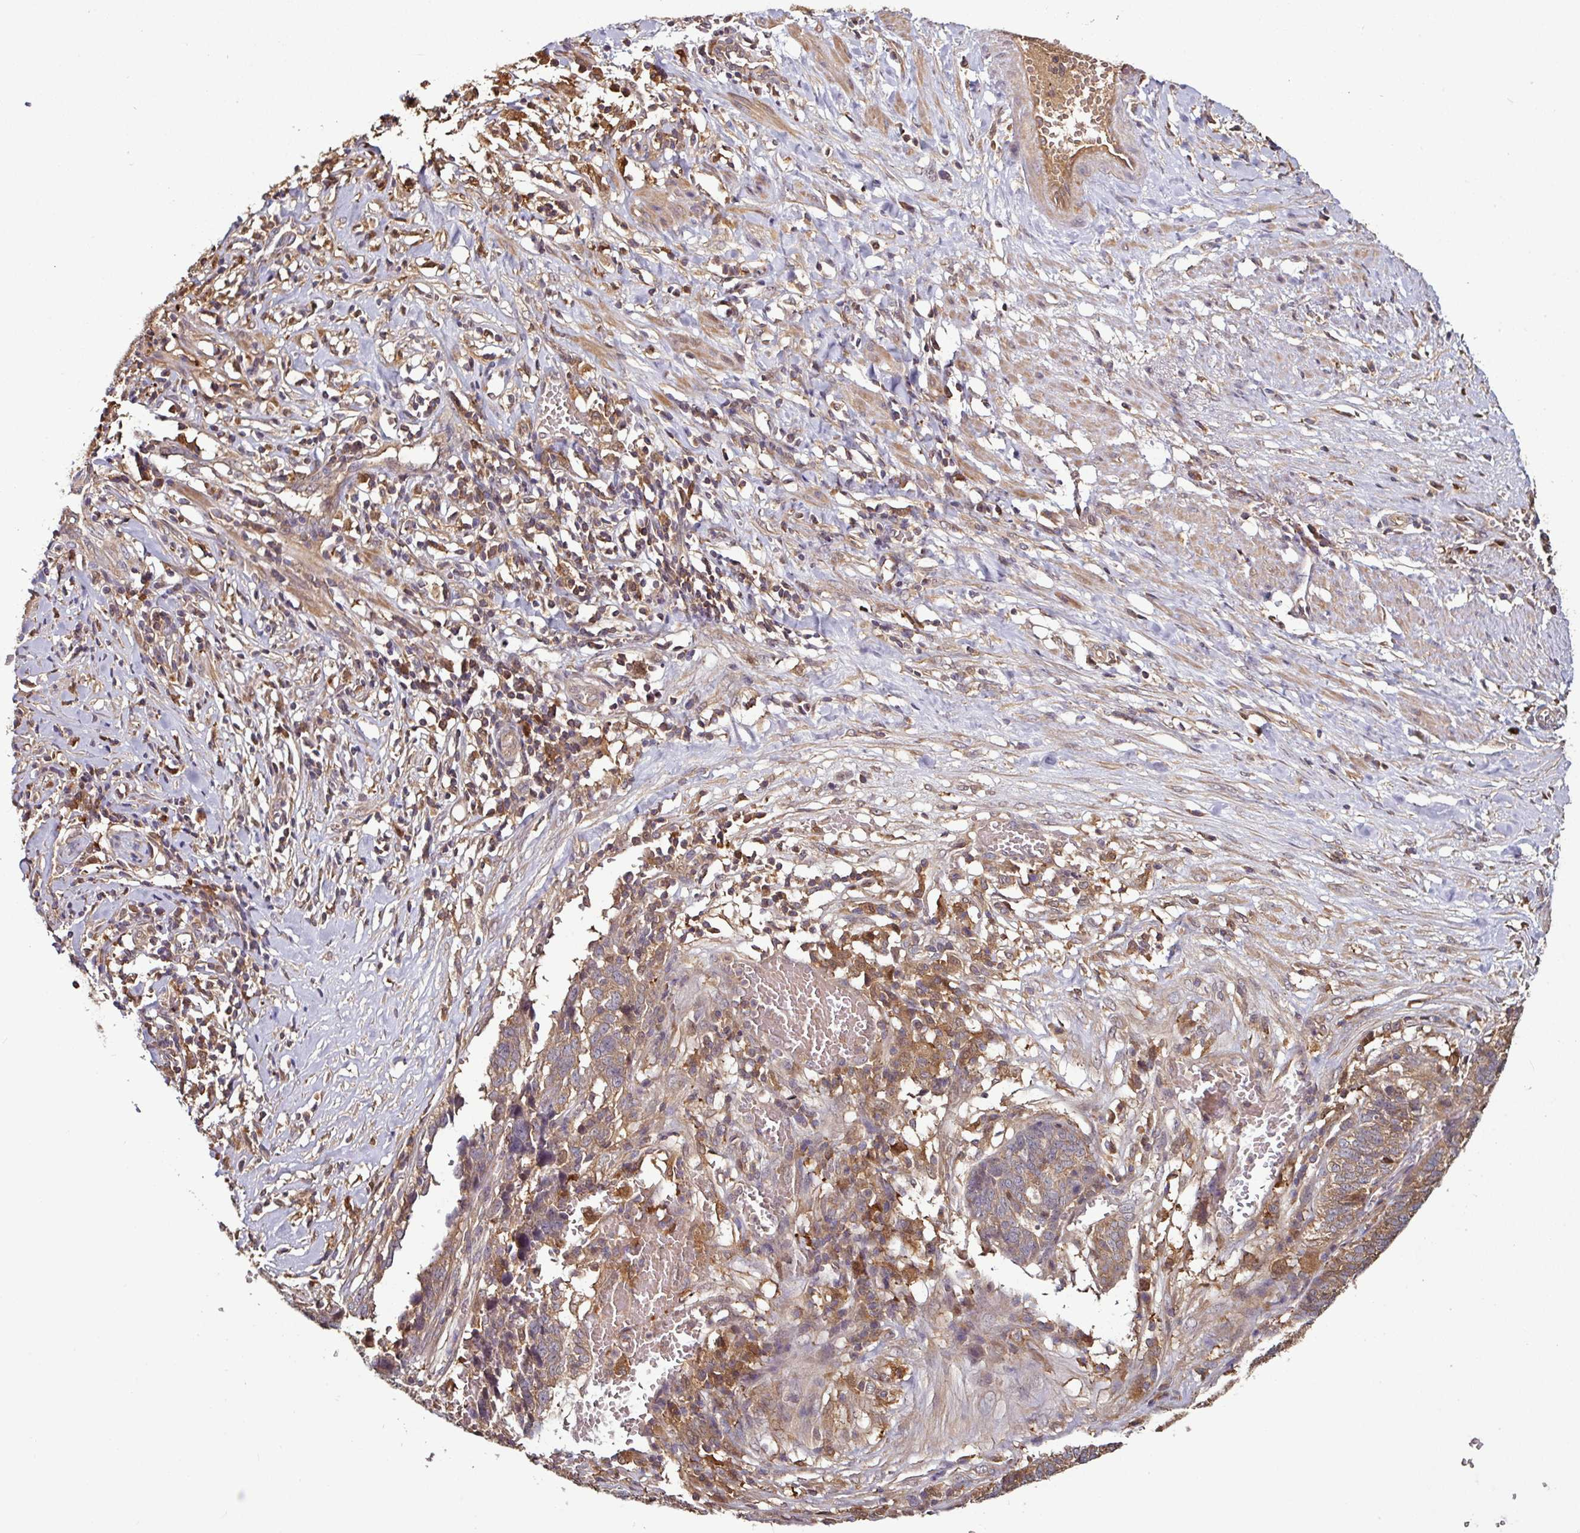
{"staining": {"intensity": "moderate", "quantity": ">75%", "location": "cytoplasmic/membranous"}, "tissue": "ovarian cancer", "cell_type": "Tumor cells", "image_type": "cancer", "snomed": [{"axis": "morphology", "description": "Cystadenocarcinoma, serous, NOS"}, {"axis": "topography", "description": "Ovary"}], "caption": "Ovarian cancer (serous cystadenocarcinoma) was stained to show a protein in brown. There is medium levels of moderate cytoplasmic/membranous staining in approximately >75% of tumor cells.", "gene": "GNPDA1", "patient": {"sex": "female", "age": 59}}